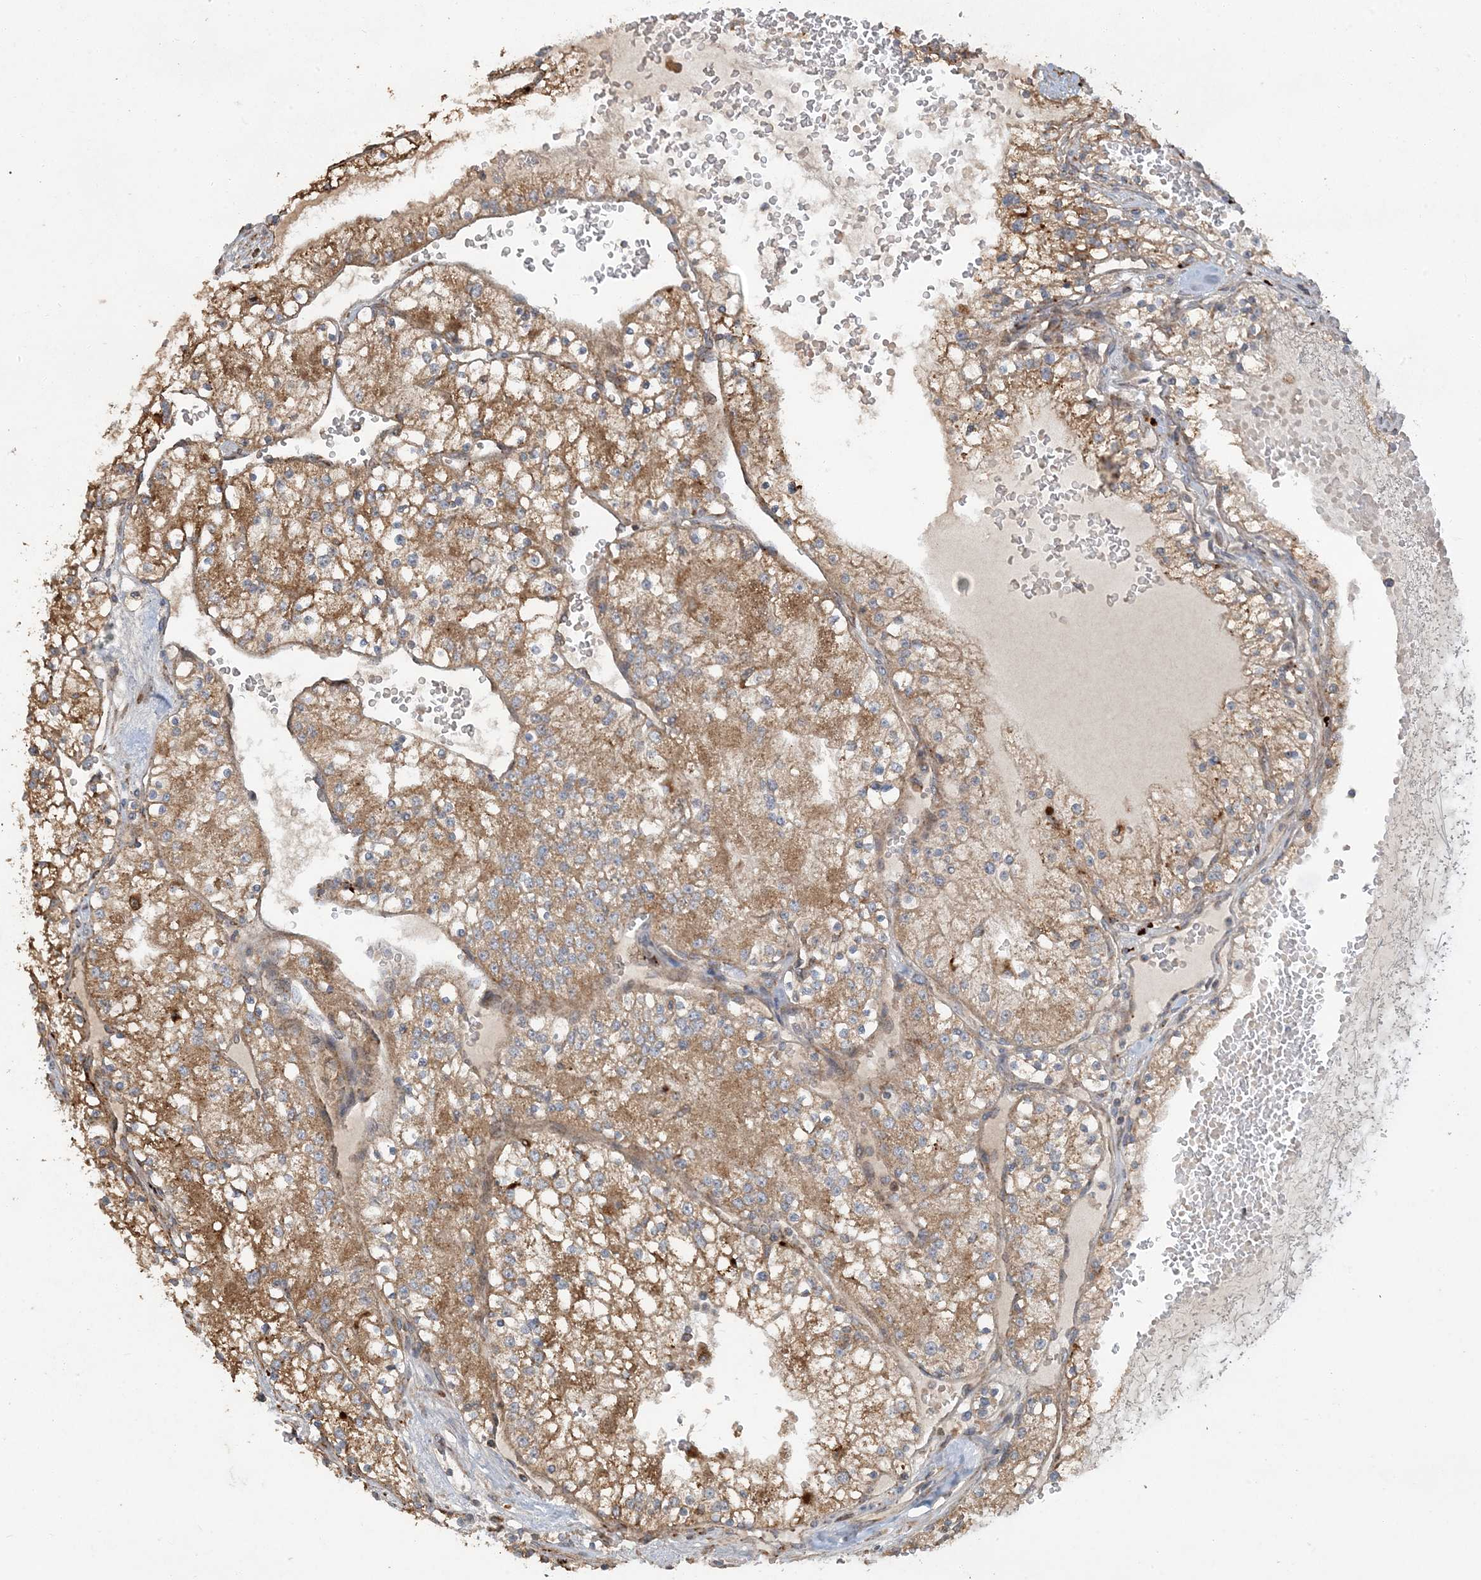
{"staining": {"intensity": "moderate", "quantity": ">75%", "location": "cytoplasmic/membranous"}, "tissue": "renal cancer", "cell_type": "Tumor cells", "image_type": "cancer", "snomed": [{"axis": "morphology", "description": "Normal tissue, NOS"}, {"axis": "morphology", "description": "Adenocarcinoma, NOS"}, {"axis": "topography", "description": "Kidney"}], "caption": "Moderate cytoplasmic/membranous staining is seen in approximately >75% of tumor cells in adenocarcinoma (renal).", "gene": "LTN1", "patient": {"sex": "male", "age": 68}}